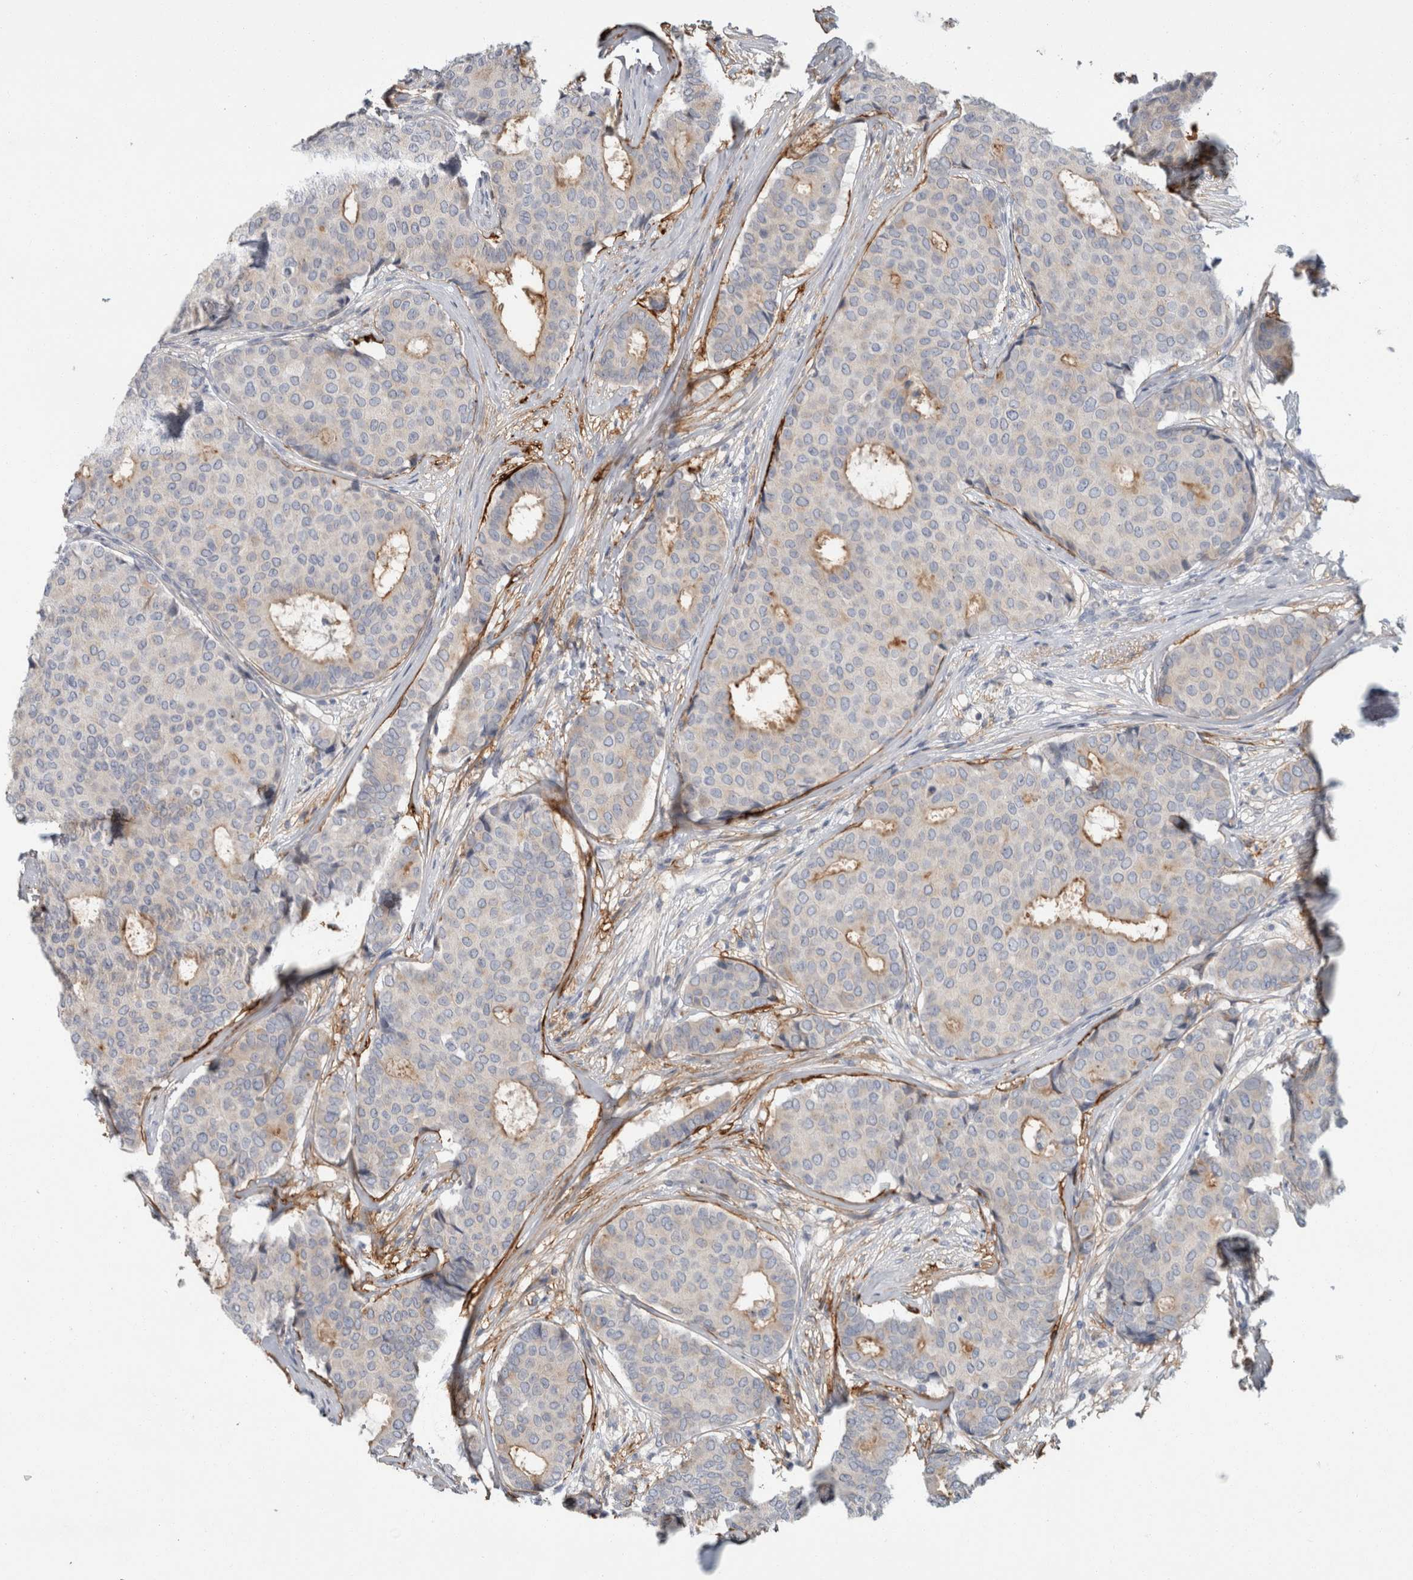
{"staining": {"intensity": "weak", "quantity": "<25%", "location": "cytoplasmic/membranous"}, "tissue": "breast cancer", "cell_type": "Tumor cells", "image_type": "cancer", "snomed": [{"axis": "morphology", "description": "Duct carcinoma"}, {"axis": "topography", "description": "Breast"}], "caption": "Immunohistochemistry (IHC) of breast infiltrating ductal carcinoma exhibits no staining in tumor cells. Brightfield microscopy of IHC stained with DAB (brown) and hematoxylin (blue), captured at high magnification.", "gene": "CD55", "patient": {"sex": "female", "age": 75}}